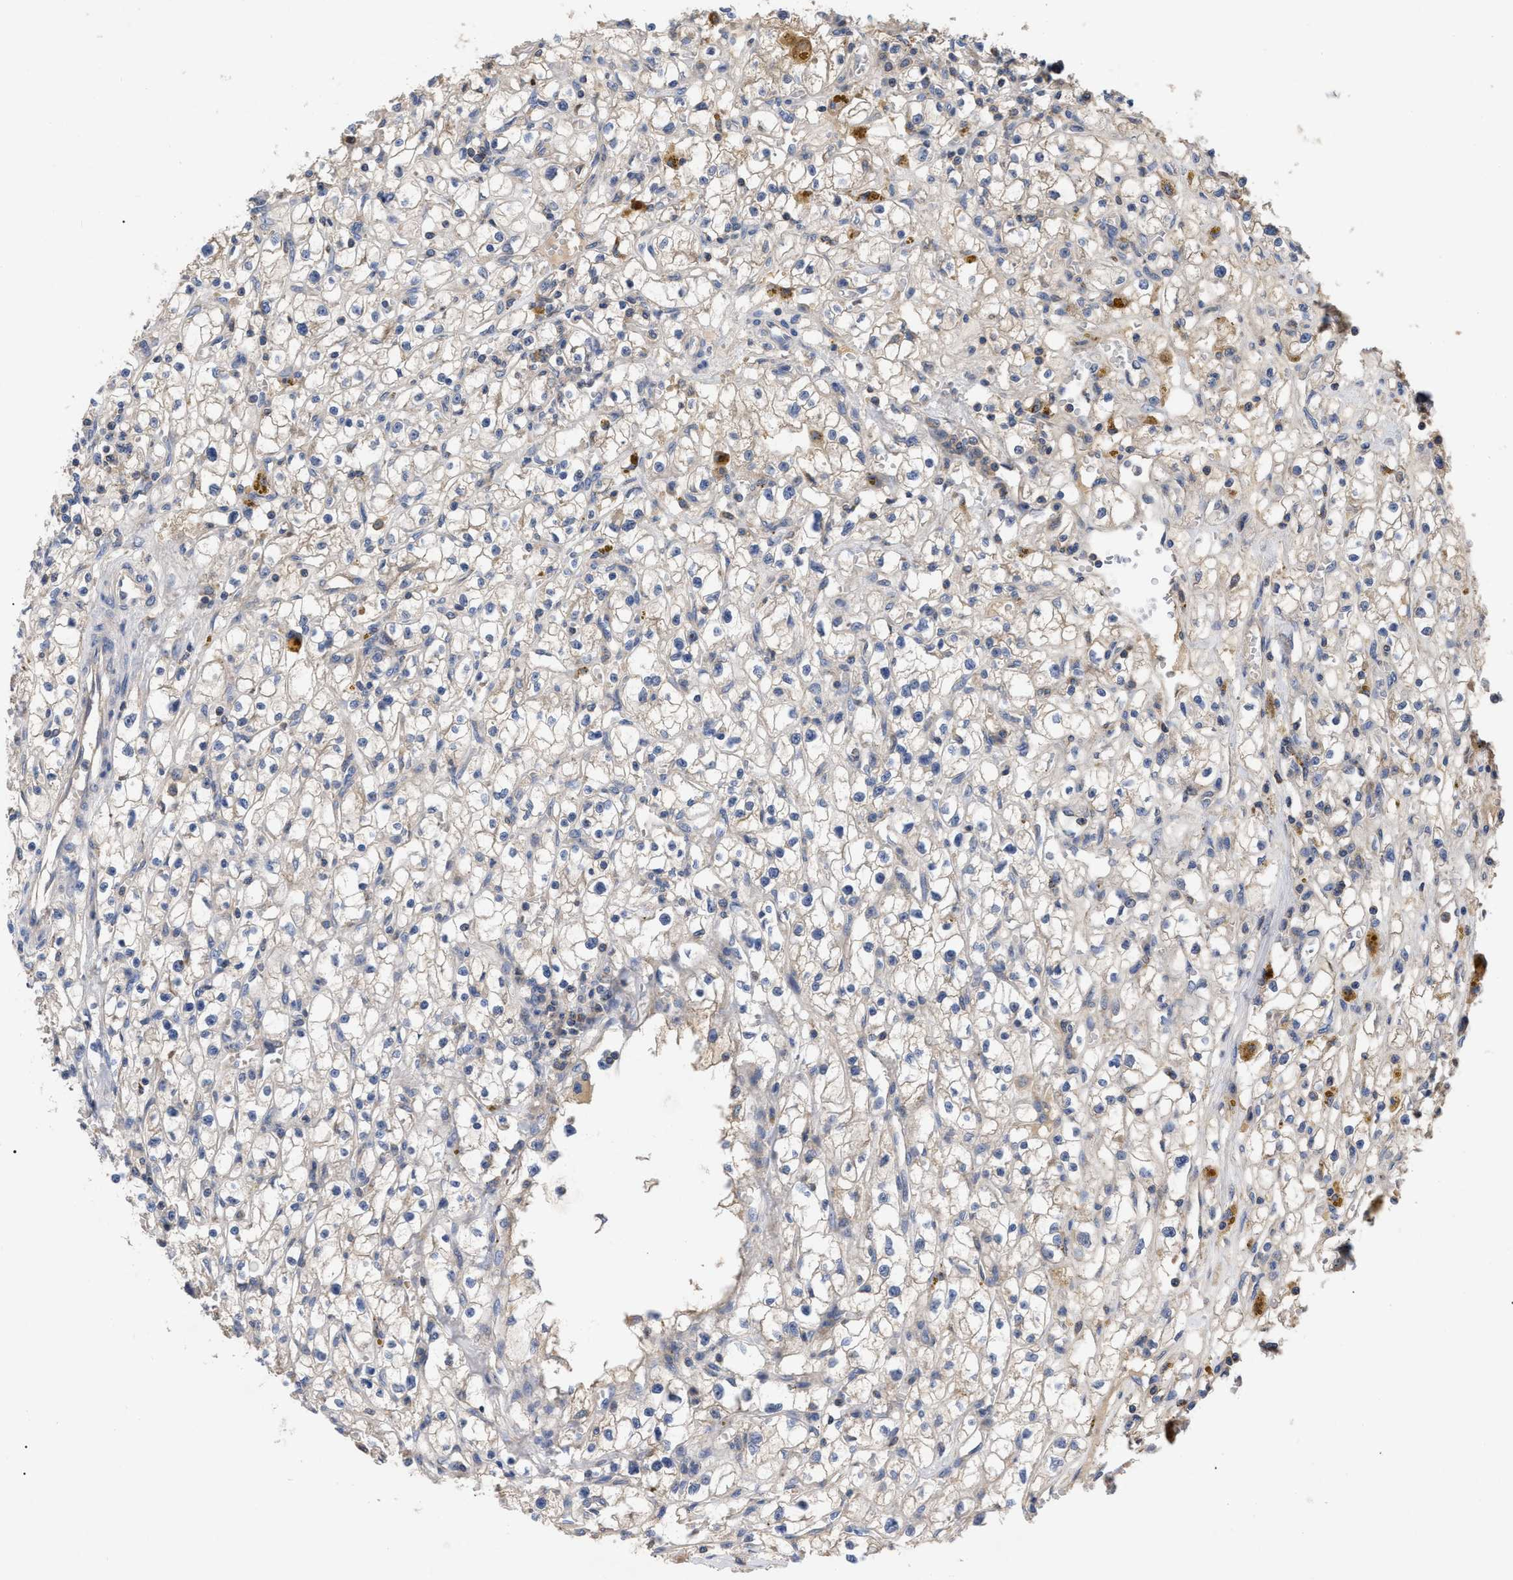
{"staining": {"intensity": "weak", "quantity": "<25%", "location": "cytoplasmic/membranous"}, "tissue": "renal cancer", "cell_type": "Tumor cells", "image_type": "cancer", "snomed": [{"axis": "morphology", "description": "Adenocarcinoma, NOS"}, {"axis": "topography", "description": "Kidney"}], "caption": "Renal cancer stained for a protein using IHC exhibits no staining tumor cells.", "gene": "RAP1GDS1", "patient": {"sex": "male", "age": 56}}